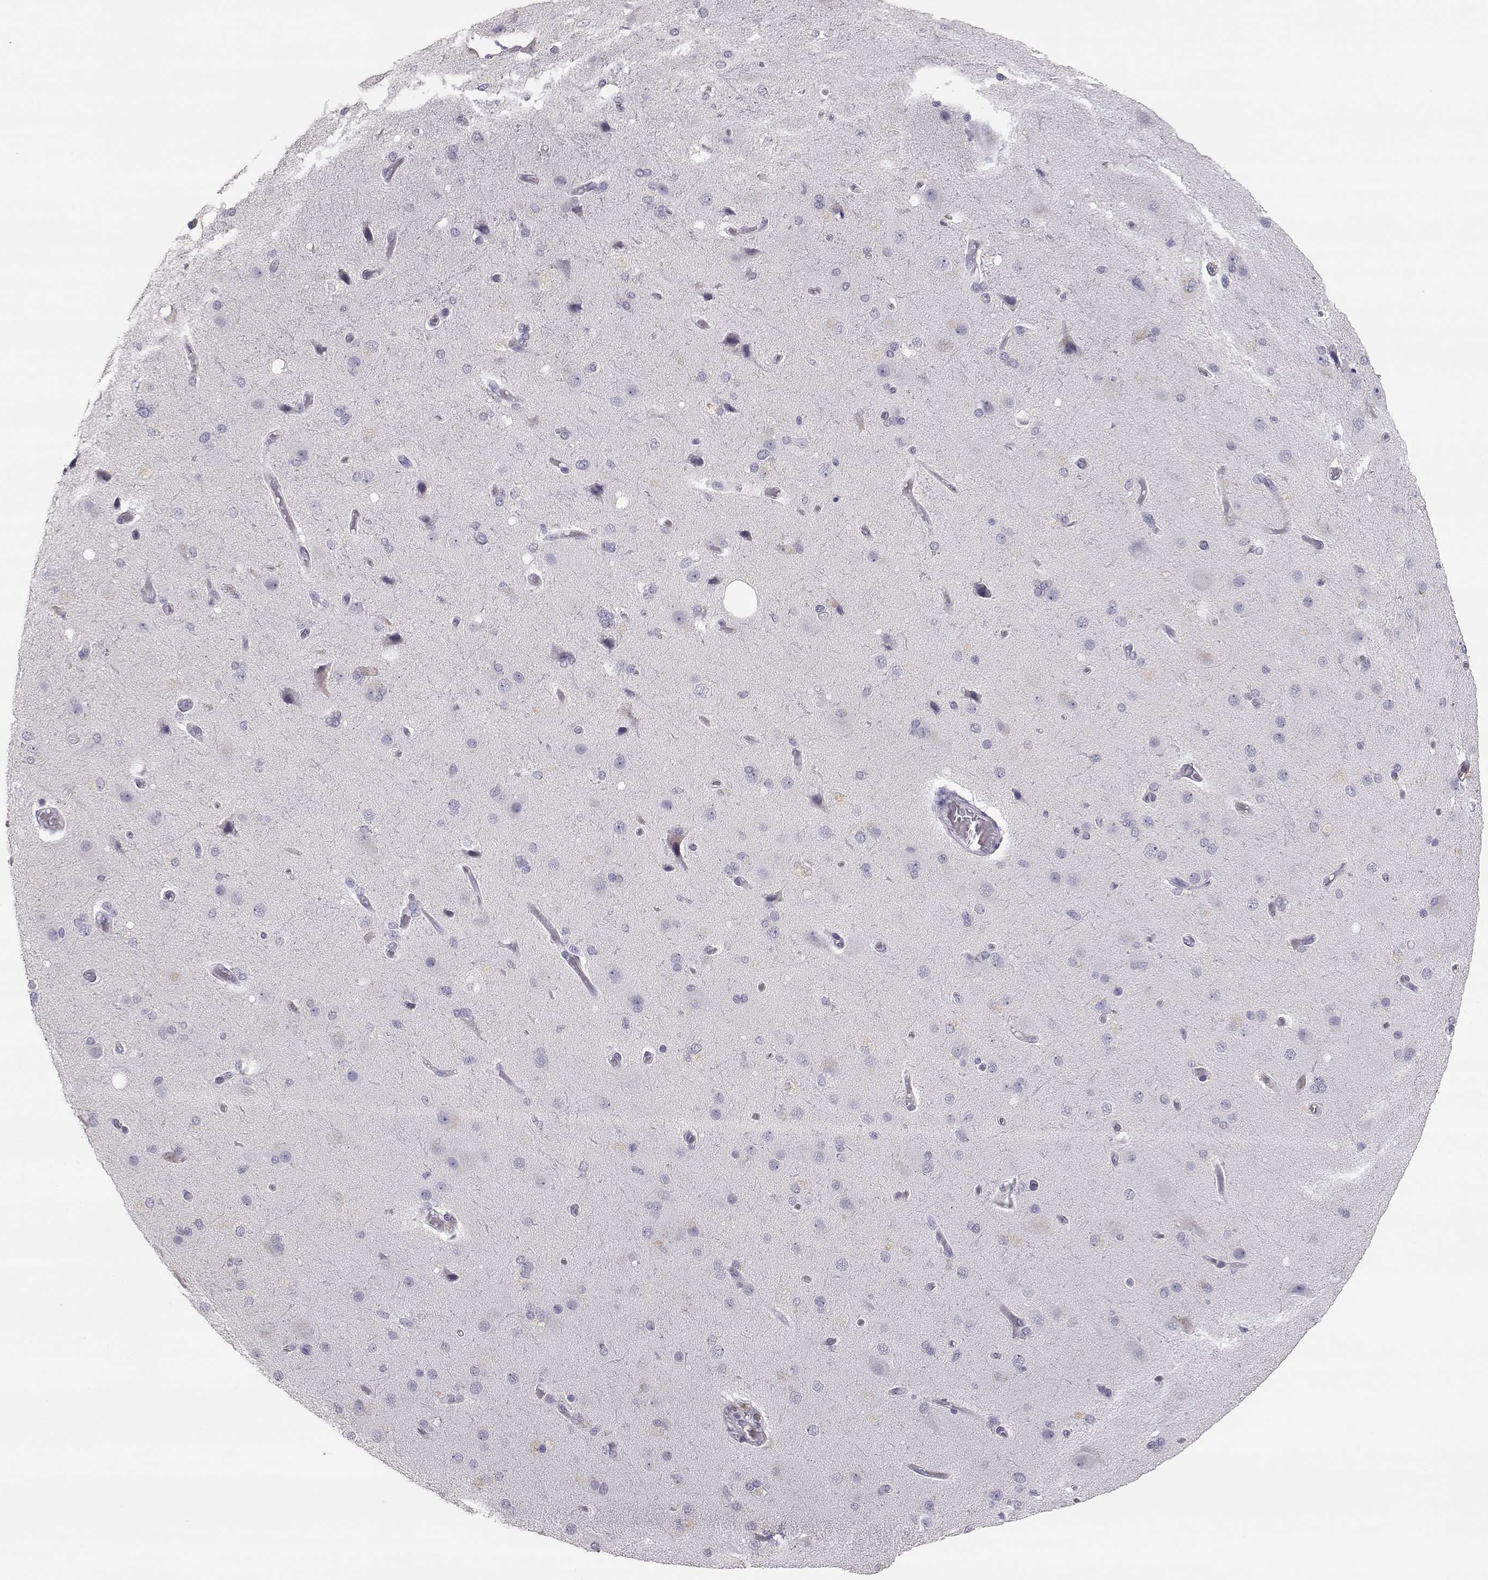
{"staining": {"intensity": "negative", "quantity": "none", "location": "none"}, "tissue": "cerebral cortex", "cell_type": "Endothelial cells", "image_type": "normal", "snomed": [{"axis": "morphology", "description": "Normal tissue, NOS"}, {"axis": "morphology", "description": "Glioma, malignant, High grade"}, {"axis": "topography", "description": "Cerebral cortex"}], "caption": "DAB immunohistochemical staining of normal human cerebral cortex demonstrates no significant staining in endothelial cells. The staining was performed using DAB to visualize the protein expression in brown, while the nuclei were stained in blue with hematoxylin (Magnification: 20x).", "gene": "TKTL1", "patient": {"sex": "male", "age": 77}}